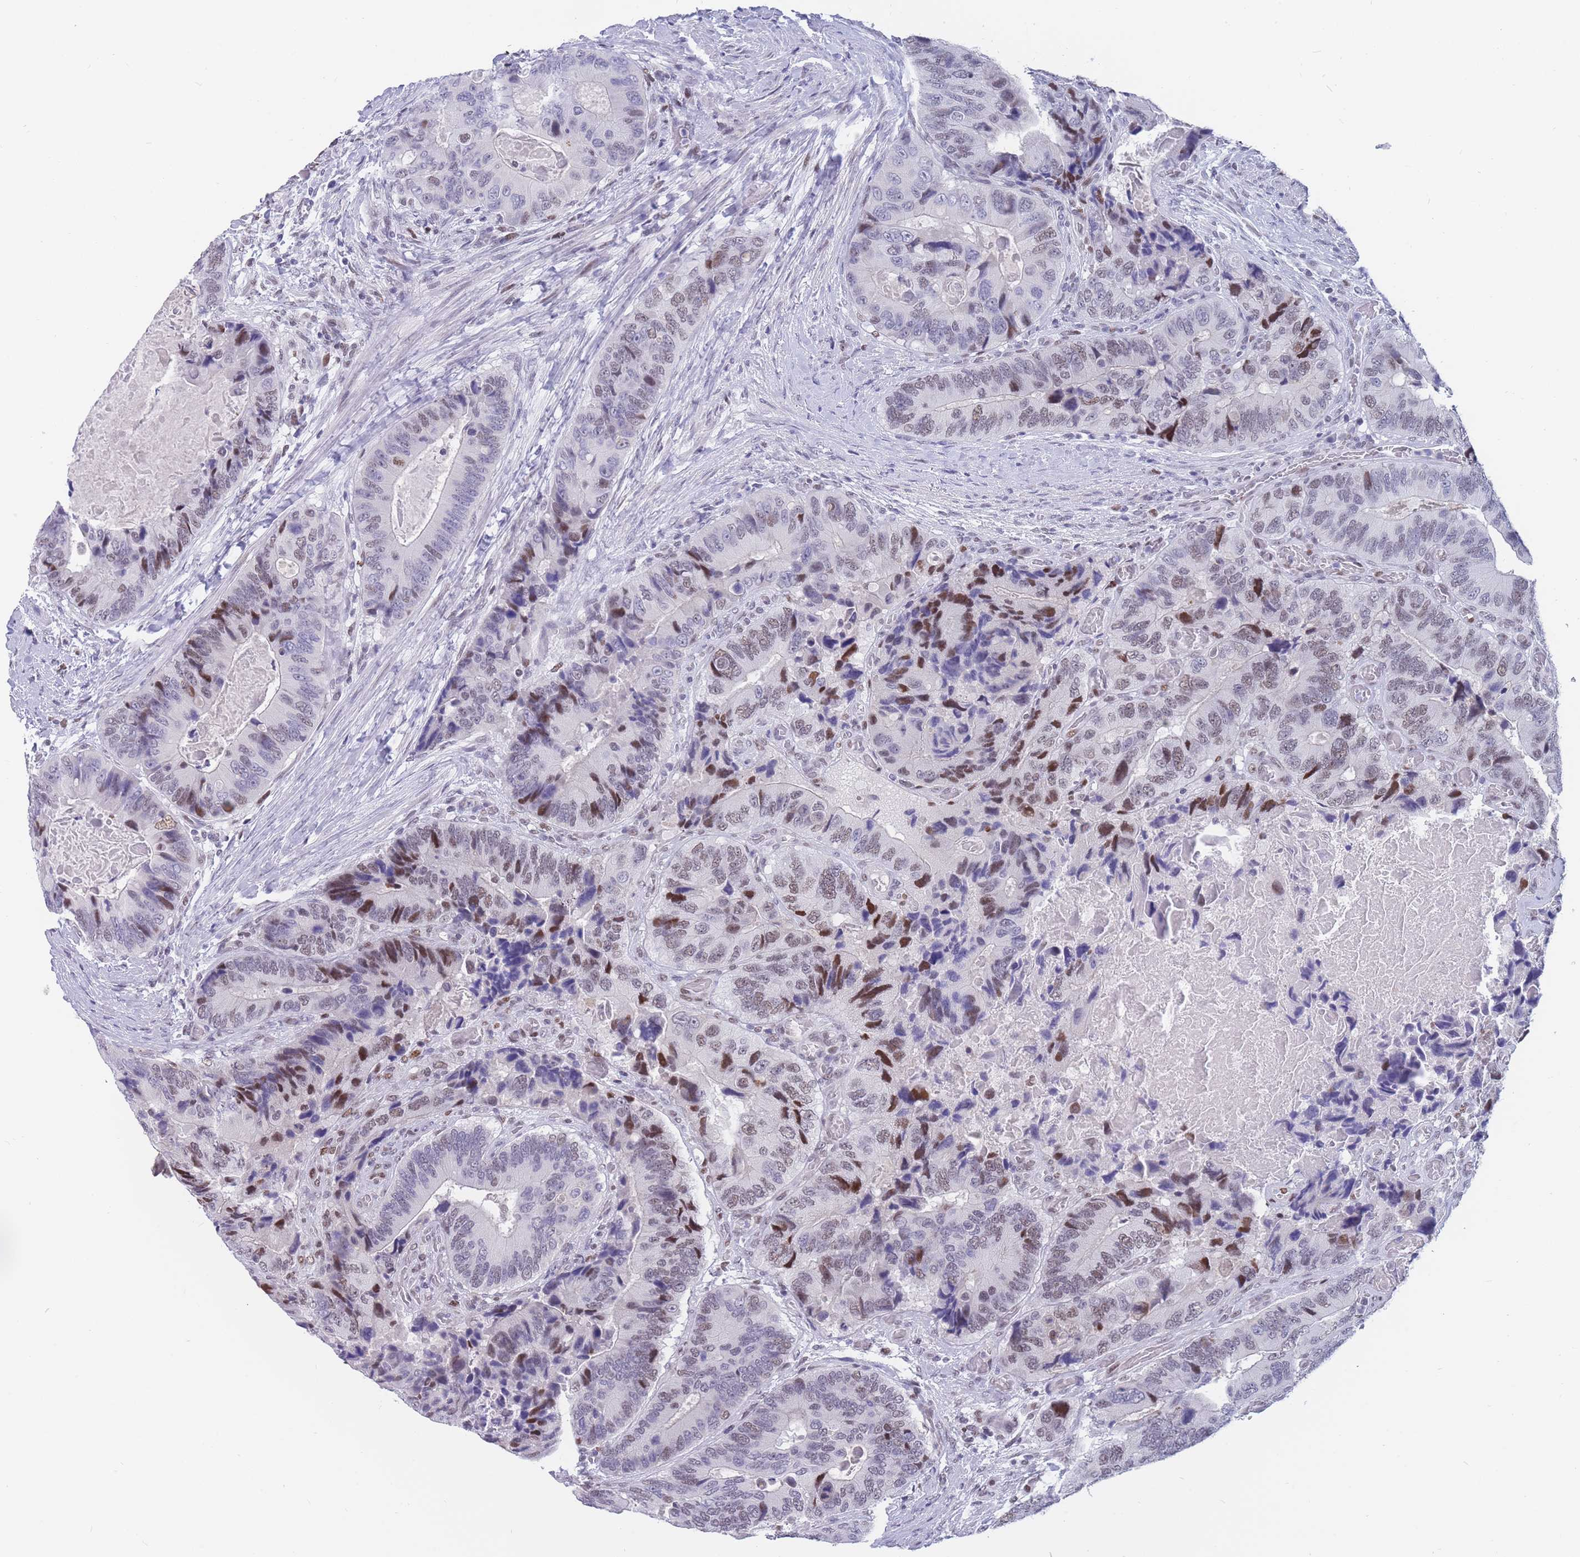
{"staining": {"intensity": "moderate", "quantity": "25%-75%", "location": "nuclear"}, "tissue": "colorectal cancer", "cell_type": "Tumor cells", "image_type": "cancer", "snomed": [{"axis": "morphology", "description": "Adenocarcinoma, NOS"}, {"axis": "topography", "description": "Colon"}], "caption": "Immunohistochemistry of colorectal cancer (adenocarcinoma) demonstrates medium levels of moderate nuclear positivity in approximately 25%-75% of tumor cells.", "gene": "NASP", "patient": {"sex": "male", "age": 84}}